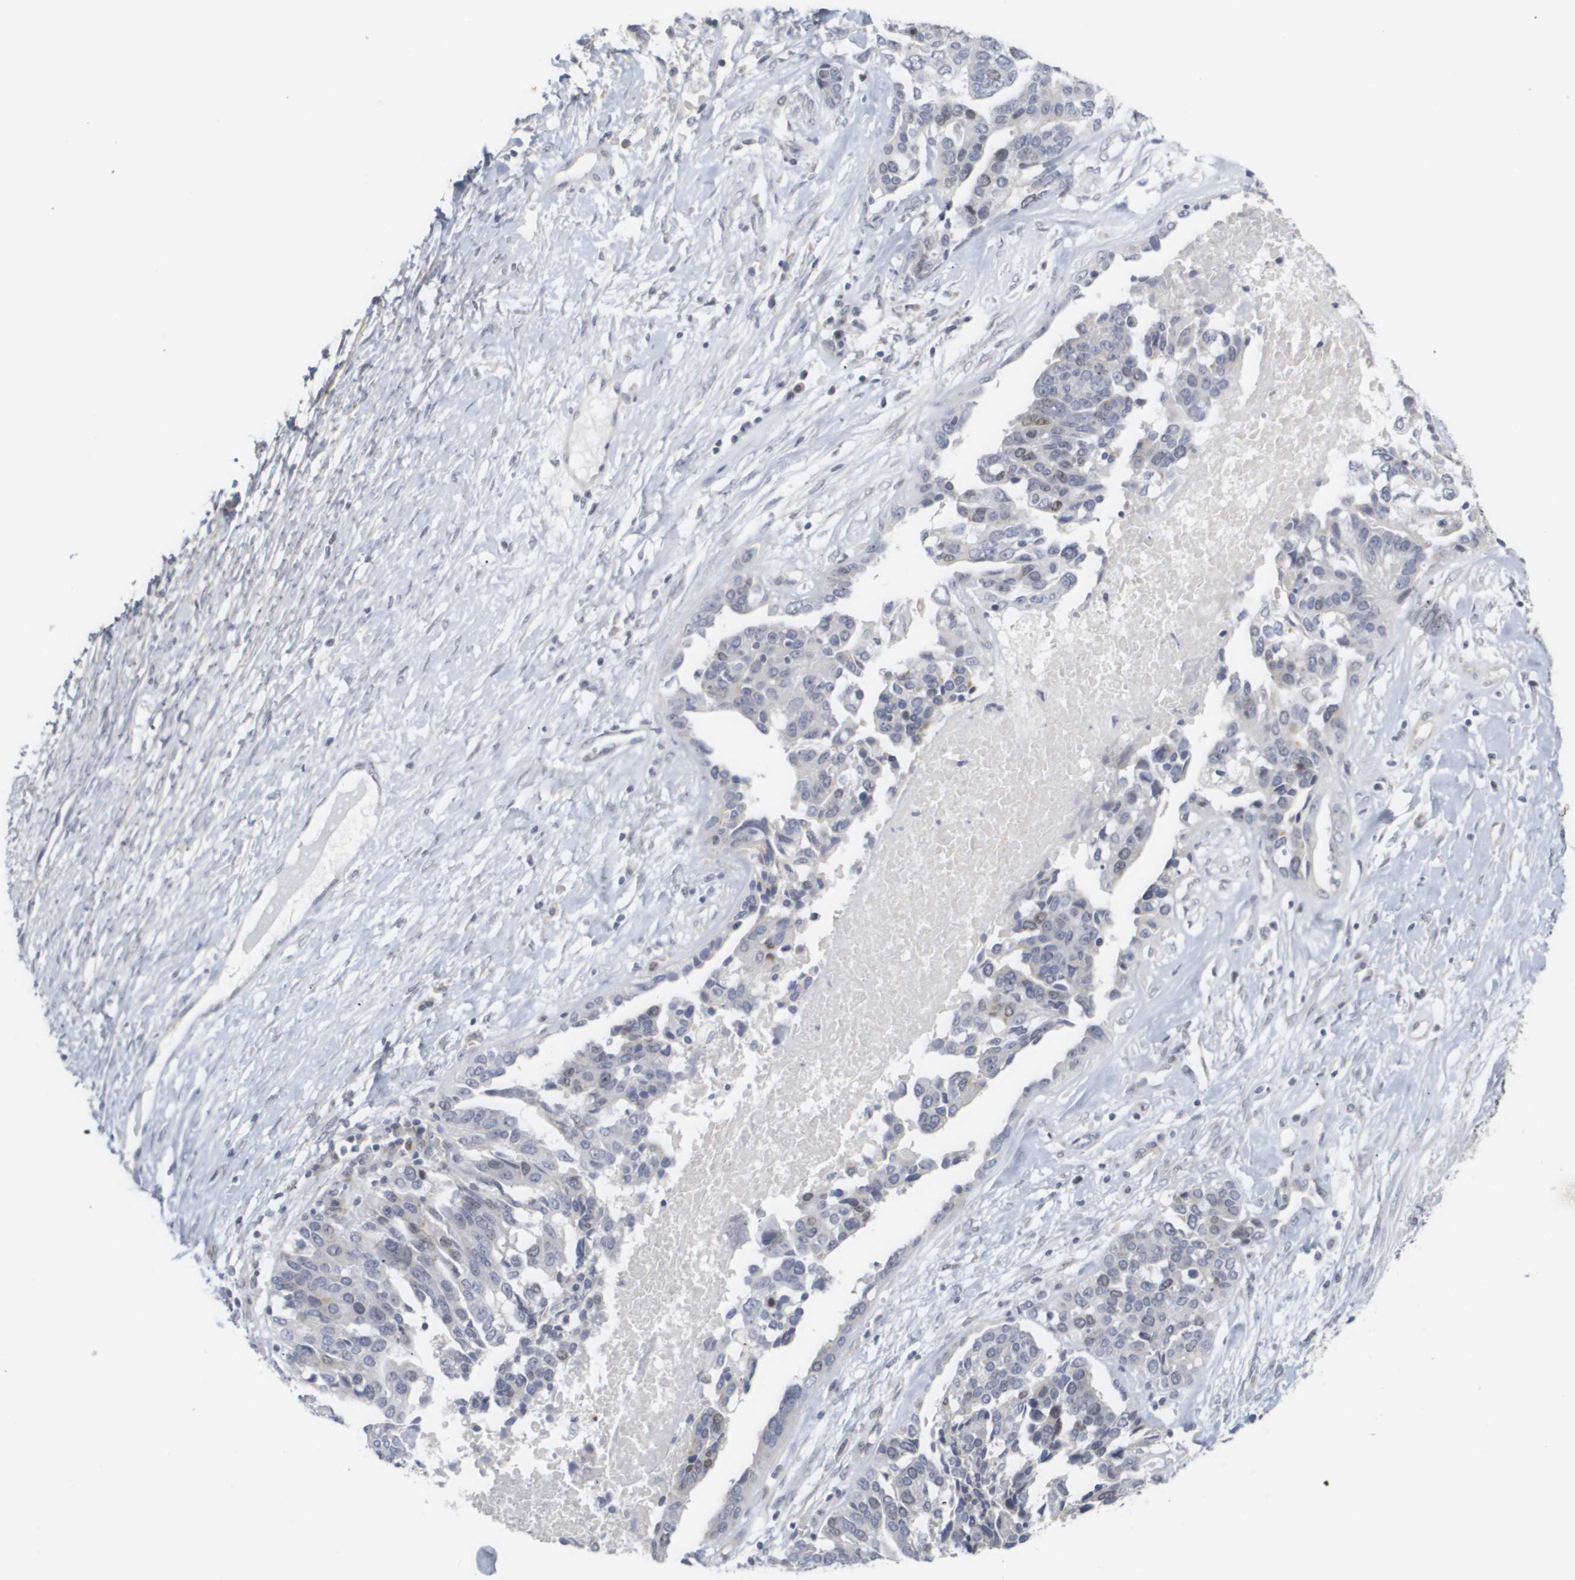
{"staining": {"intensity": "weak", "quantity": "<25%", "location": "nuclear"}, "tissue": "ovarian cancer", "cell_type": "Tumor cells", "image_type": "cancer", "snomed": [{"axis": "morphology", "description": "Cystadenocarcinoma, serous, NOS"}, {"axis": "topography", "description": "Ovary"}], "caption": "This is a micrograph of immunohistochemistry staining of serous cystadenocarcinoma (ovarian), which shows no expression in tumor cells. (DAB (3,3'-diaminobenzidine) immunohistochemistry, high magnification).", "gene": "CYB561", "patient": {"sex": "female", "age": 44}}